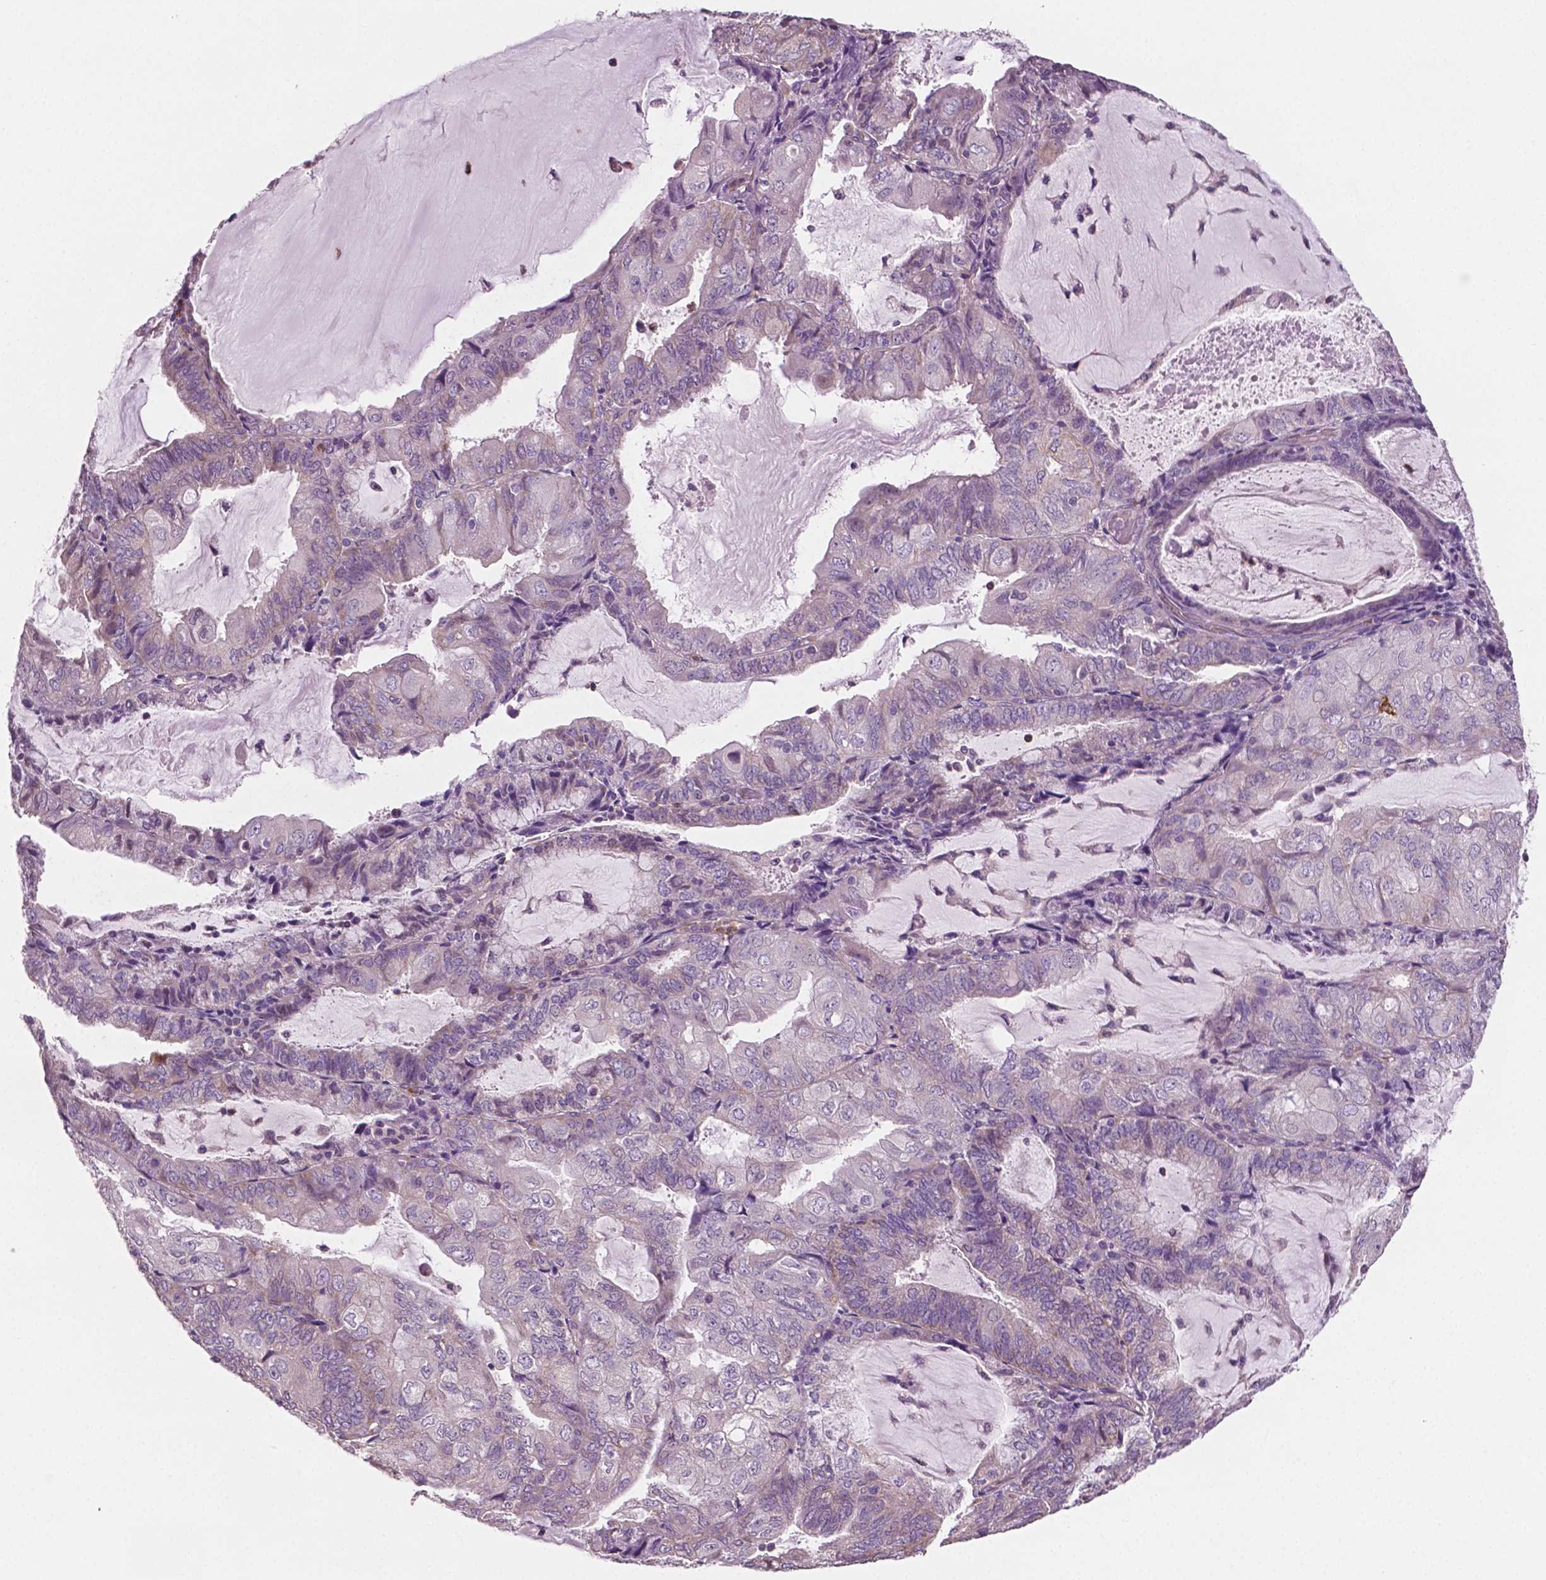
{"staining": {"intensity": "negative", "quantity": "none", "location": "none"}, "tissue": "endometrial cancer", "cell_type": "Tumor cells", "image_type": "cancer", "snomed": [{"axis": "morphology", "description": "Adenocarcinoma, NOS"}, {"axis": "topography", "description": "Endometrium"}], "caption": "Image shows no protein expression in tumor cells of endometrial adenocarcinoma tissue.", "gene": "PTX3", "patient": {"sex": "female", "age": 81}}